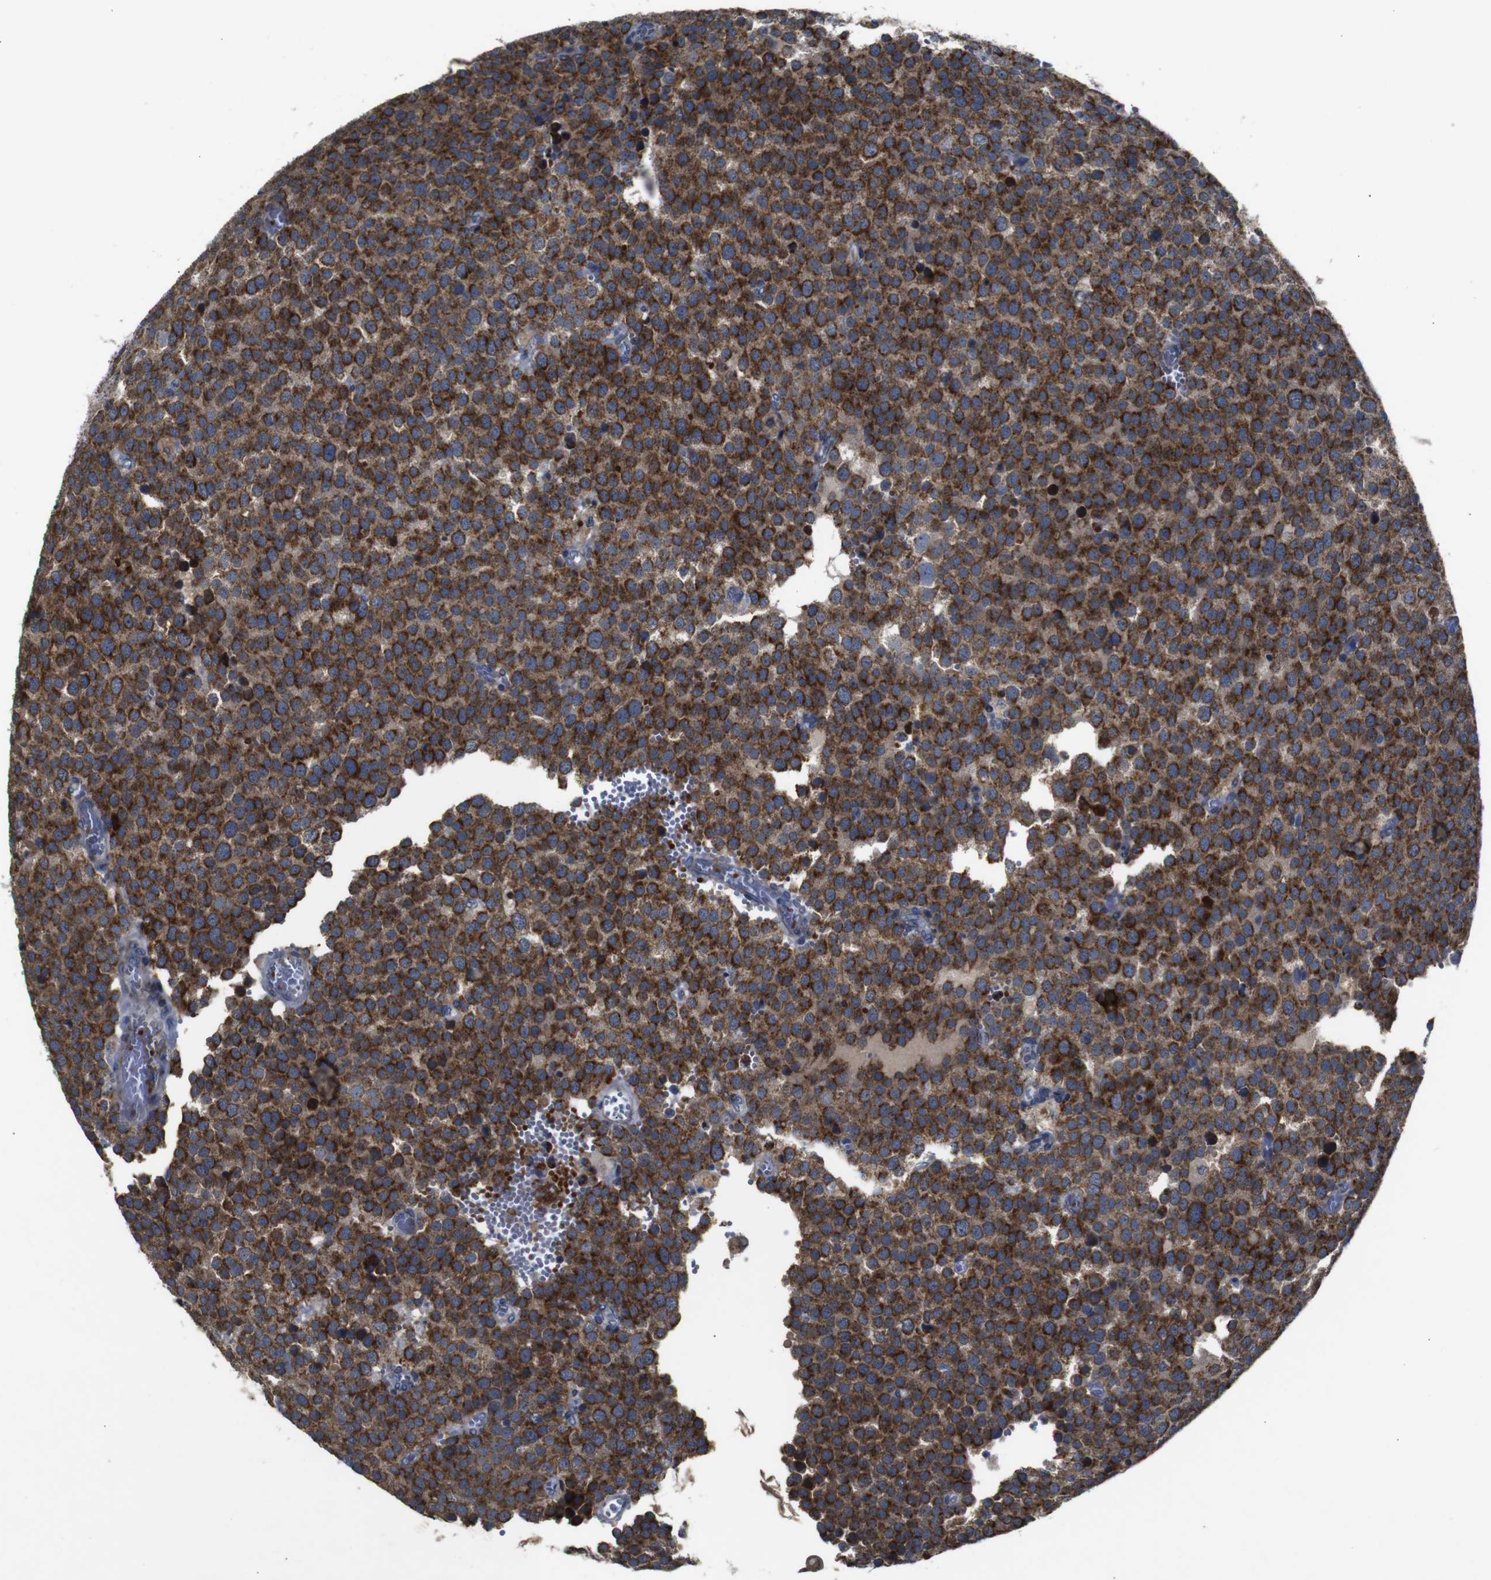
{"staining": {"intensity": "strong", "quantity": ">75%", "location": "cytoplasmic/membranous"}, "tissue": "testis cancer", "cell_type": "Tumor cells", "image_type": "cancer", "snomed": [{"axis": "morphology", "description": "Normal tissue, NOS"}, {"axis": "morphology", "description": "Seminoma, NOS"}, {"axis": "topography", "description": "Testis"}], "caption": "Testis cancer stained with DAB immunohistochemistry (IHC) displays high levels of strong cytoplasmic/membranous staining in about >75% of tumor cells.", "gene": "CHST10", "patient": {"sex": "male", "age": 71}}